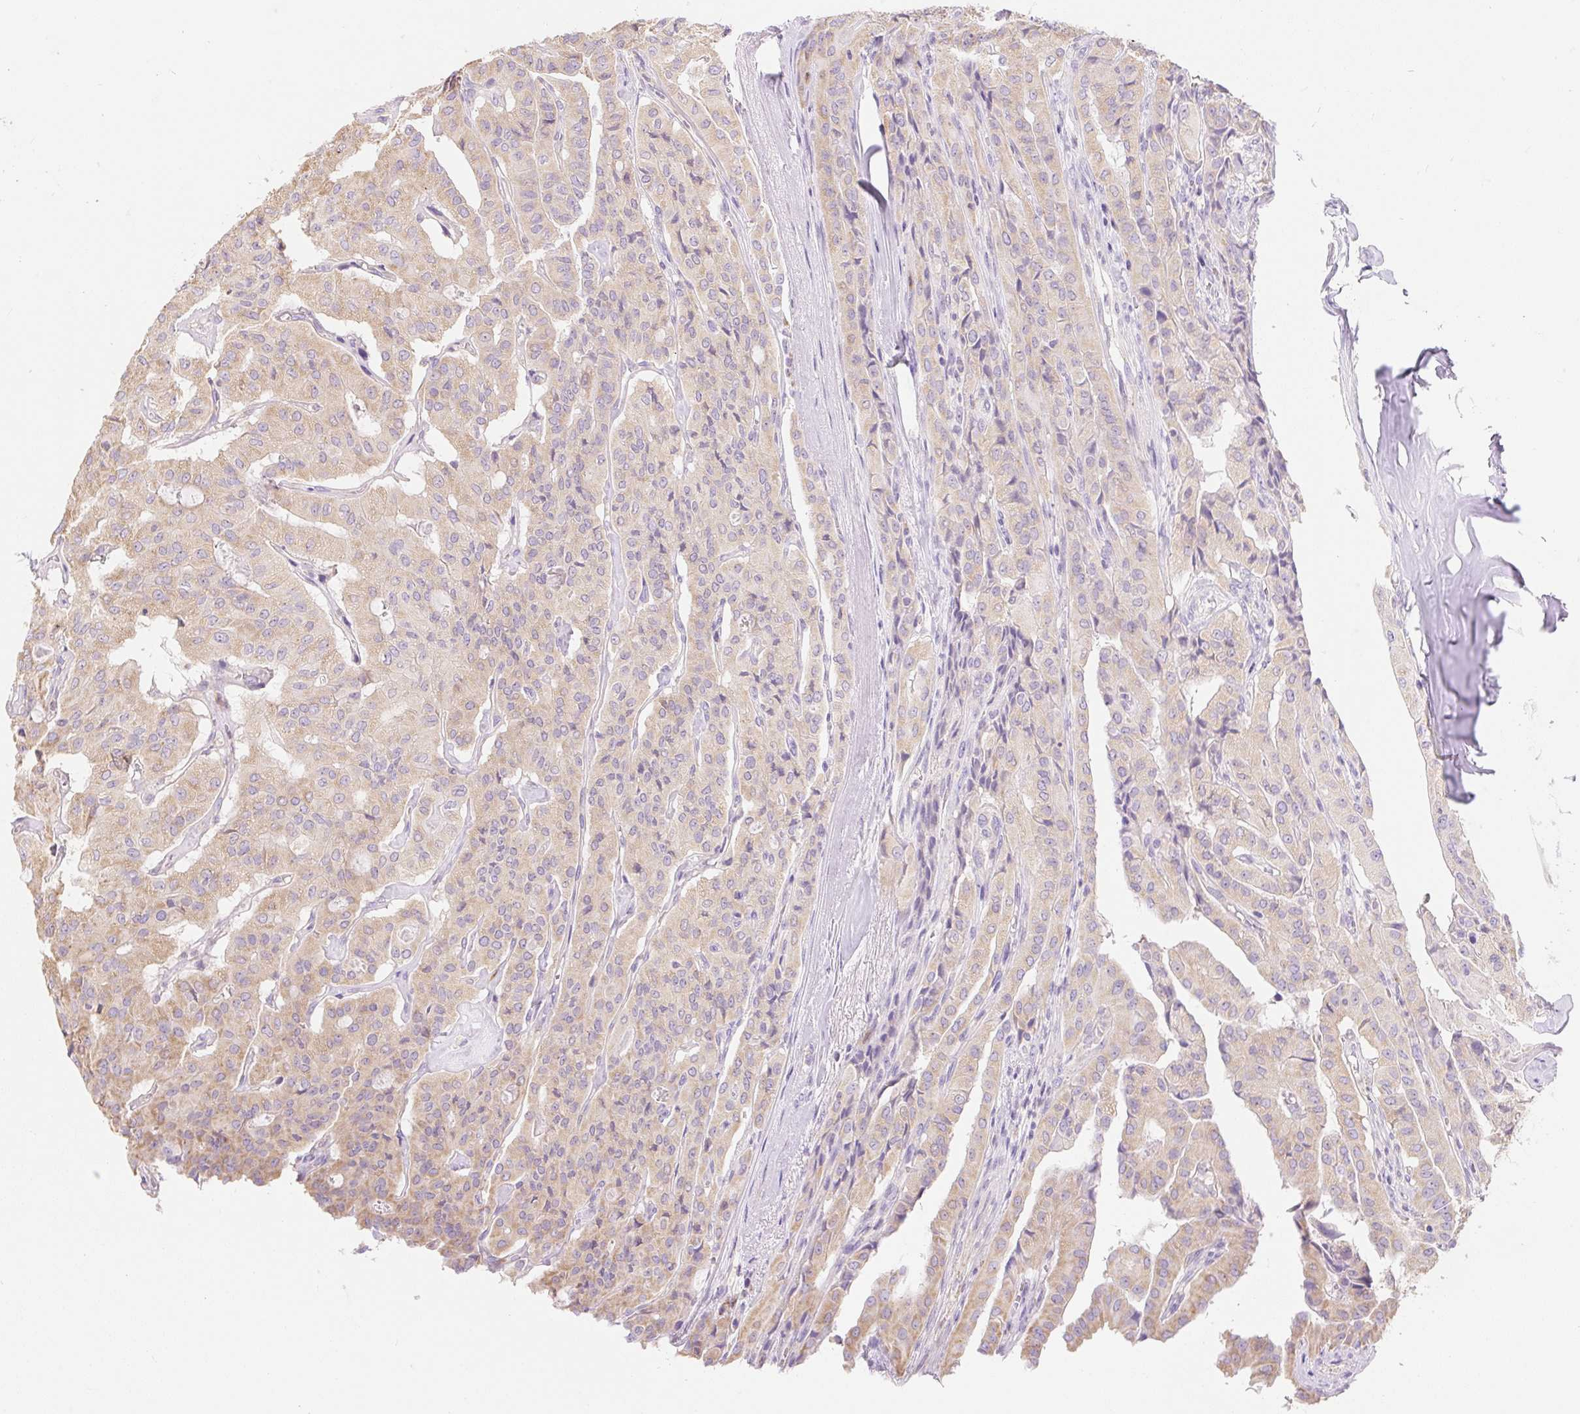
{"staining": {"intensity": "moderate", "quantity": ">75%", "location": "cytoplasmic/membranous"}, "tissue": "thyroid cancer", "cell_type": "Tumor cells", "image_type": "cancer", "snomed": [{"axis": "morphology", "description": "Papillary adenocarcinoma, NOS"}, {"axis": "topography", "description": "Thyroid gland"}], "caption": "Papillary adenocarcinoma (thyroid) stained for a protein reveals moderate cytoplasmic/membranous positivity in tumor cells. The staining is performed using DAB (3,3'-diaminobenzidine) brown chromogen to label protein expression. The nuclei are counter-stained blue using hematoxylin.", "gene": "DHX35", "patient": {"sex": "female", "age": 59}}